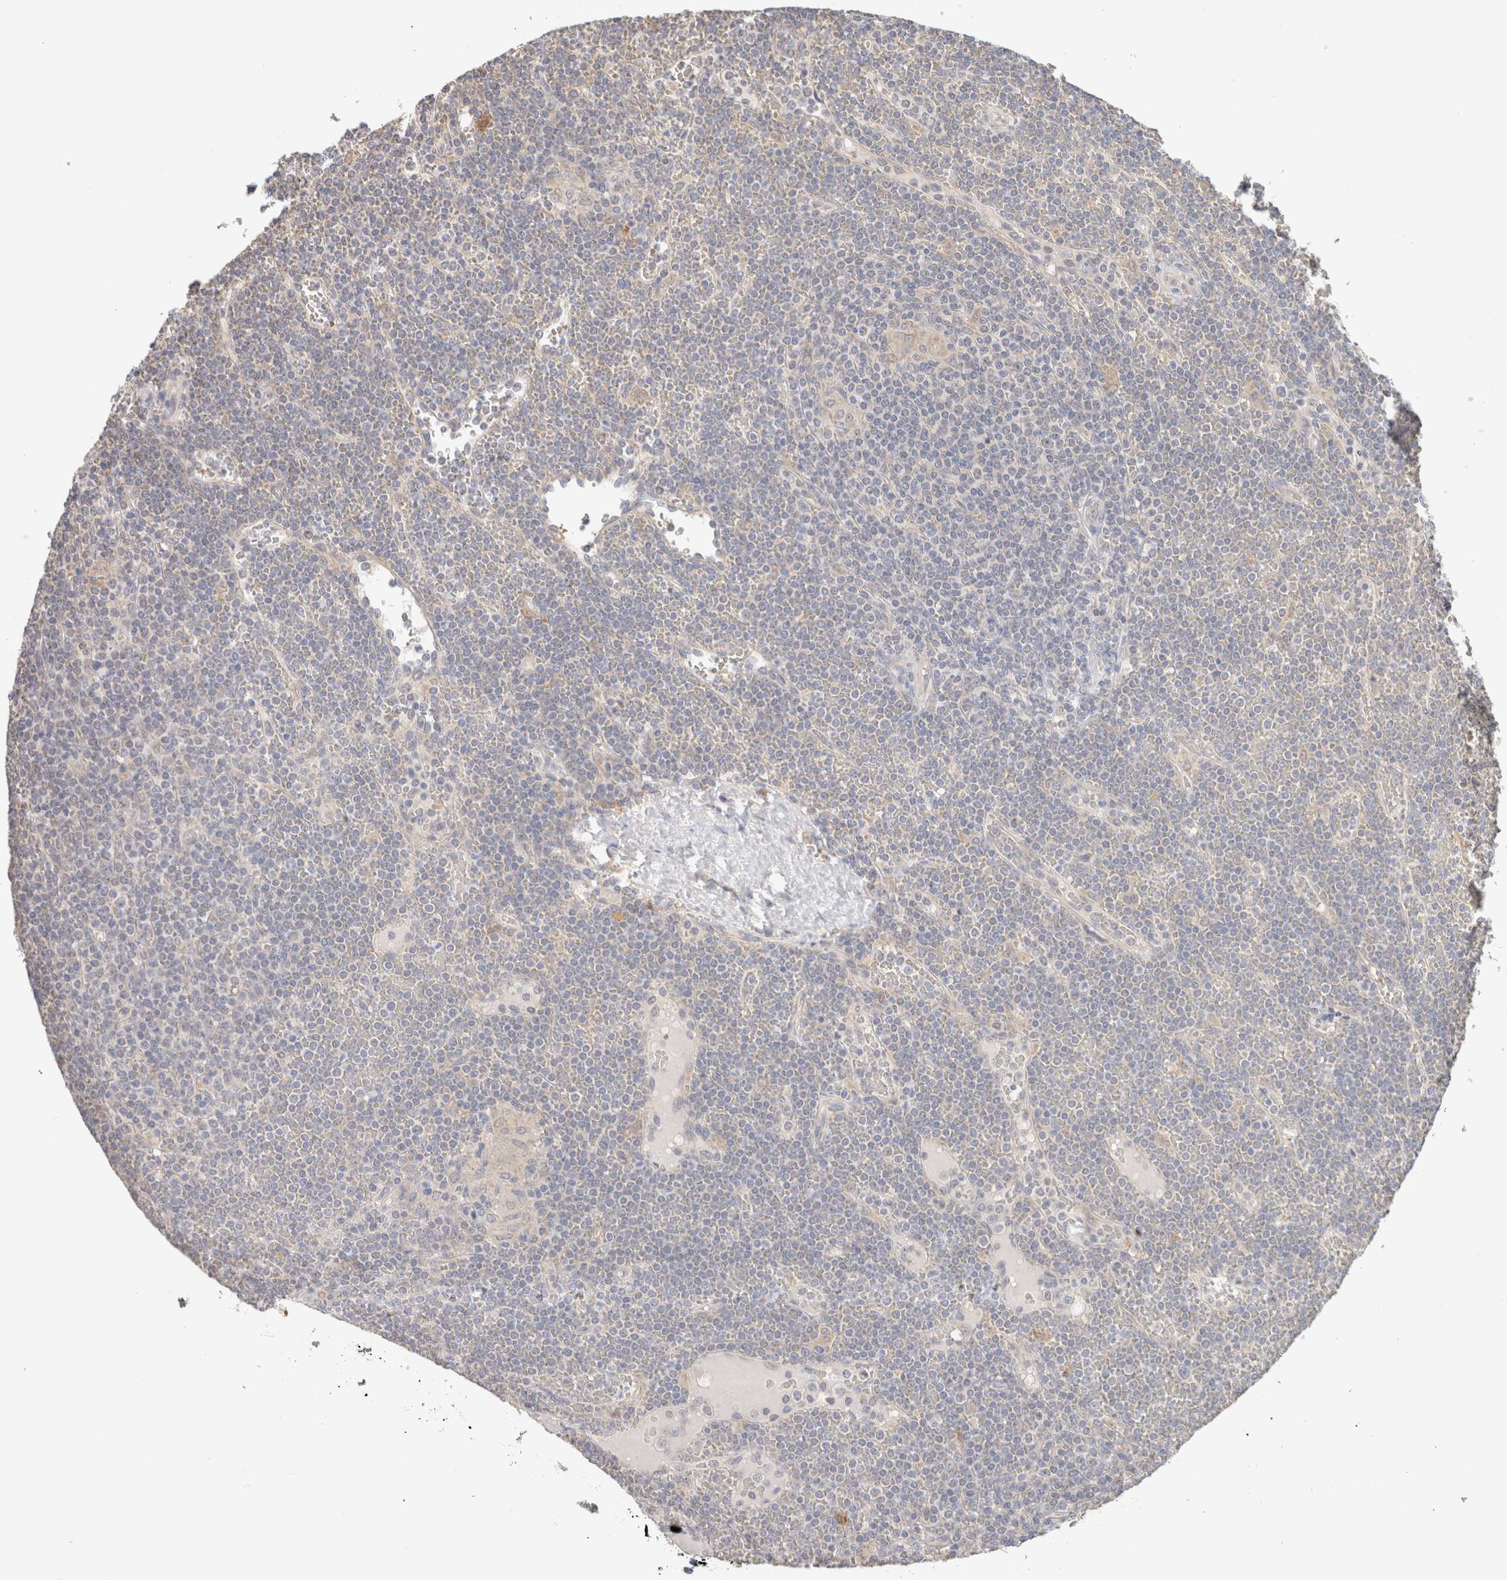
{"staining": {"intensity": "negative", "quantity": "none", "location": "none"}, "tissue": "lymphoma", "cell_type": "Tumor cells", "image_type": "cancer", "snomed": [{"axis": "morphology", "description": "Malignant lymphoma, non-Hodgkin's type, Low grade"}, {"axis": "topography", "description": "Spleen"}], "caption": "There is no significant positivity in tumor cells of malignant lymphoma, non-Hodgkin's type (low-grade).", "gene": "CA13", "patient": {"sex": "female", "age": 19}}